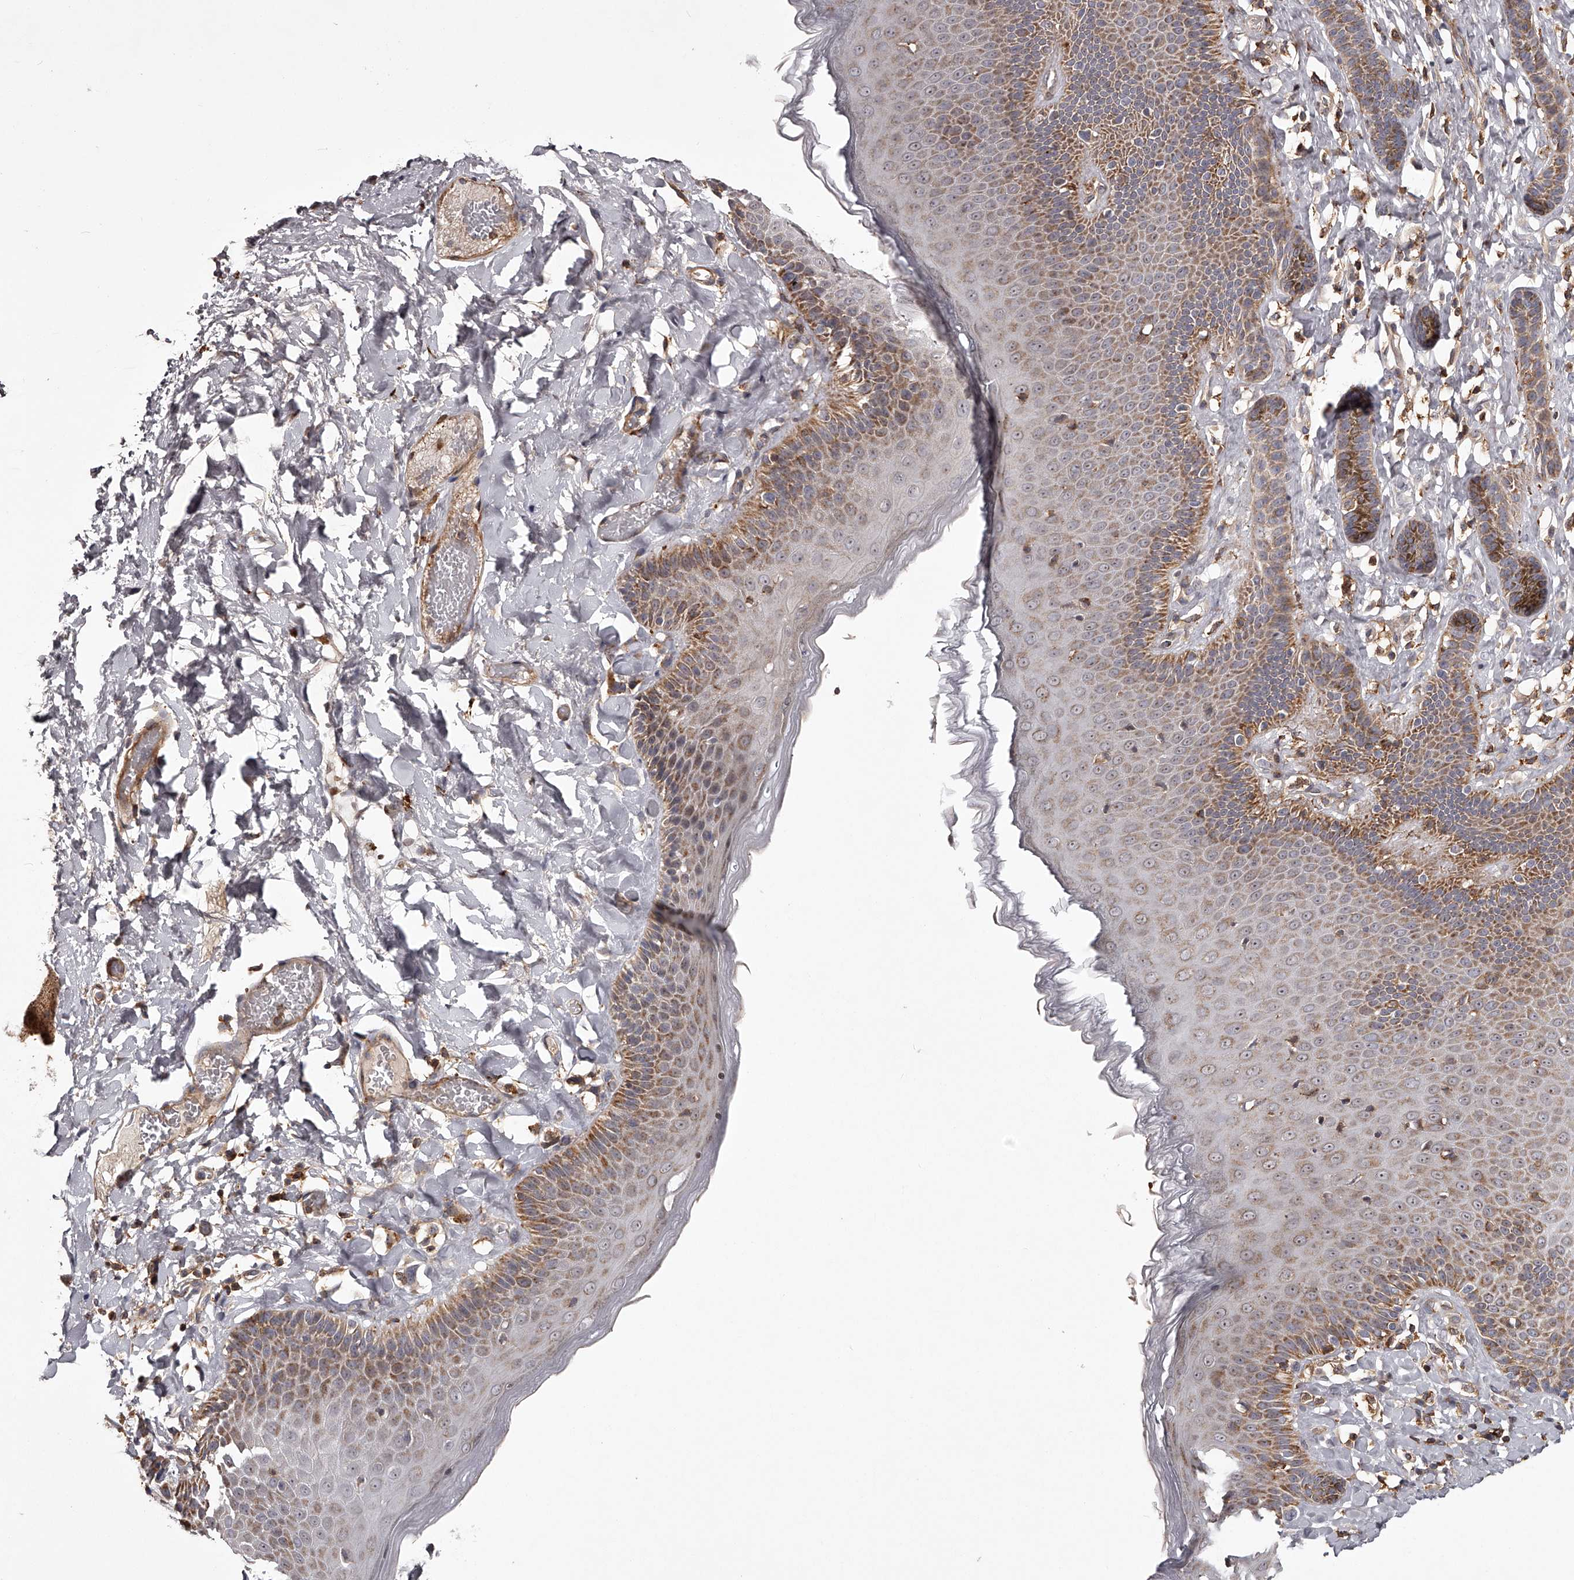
{"staining": {"intensity": "moderate", "quantity": "25%-75%", "location": "cytoplasmic/membranous"}, "tissue": "skin", "cell_type": "Epidermal cells", "image_type": "normal", "snomed": [{"axis": "morphology", "description": "Normal tissue, NOS"}, {"axis": "topography", "description": "Anal"}], "caption": "A high-resolution photomicrograph shows IHC staining of normal skin, which displays moderate cytoplasmic/membranous staining in about 25%-75% of epidermal cells. Immunohistochemistry stains the protein in brown and the nuclei are stained blue.", "gene": "RRP36", "patient": {"sex": "male", "age": 69}}